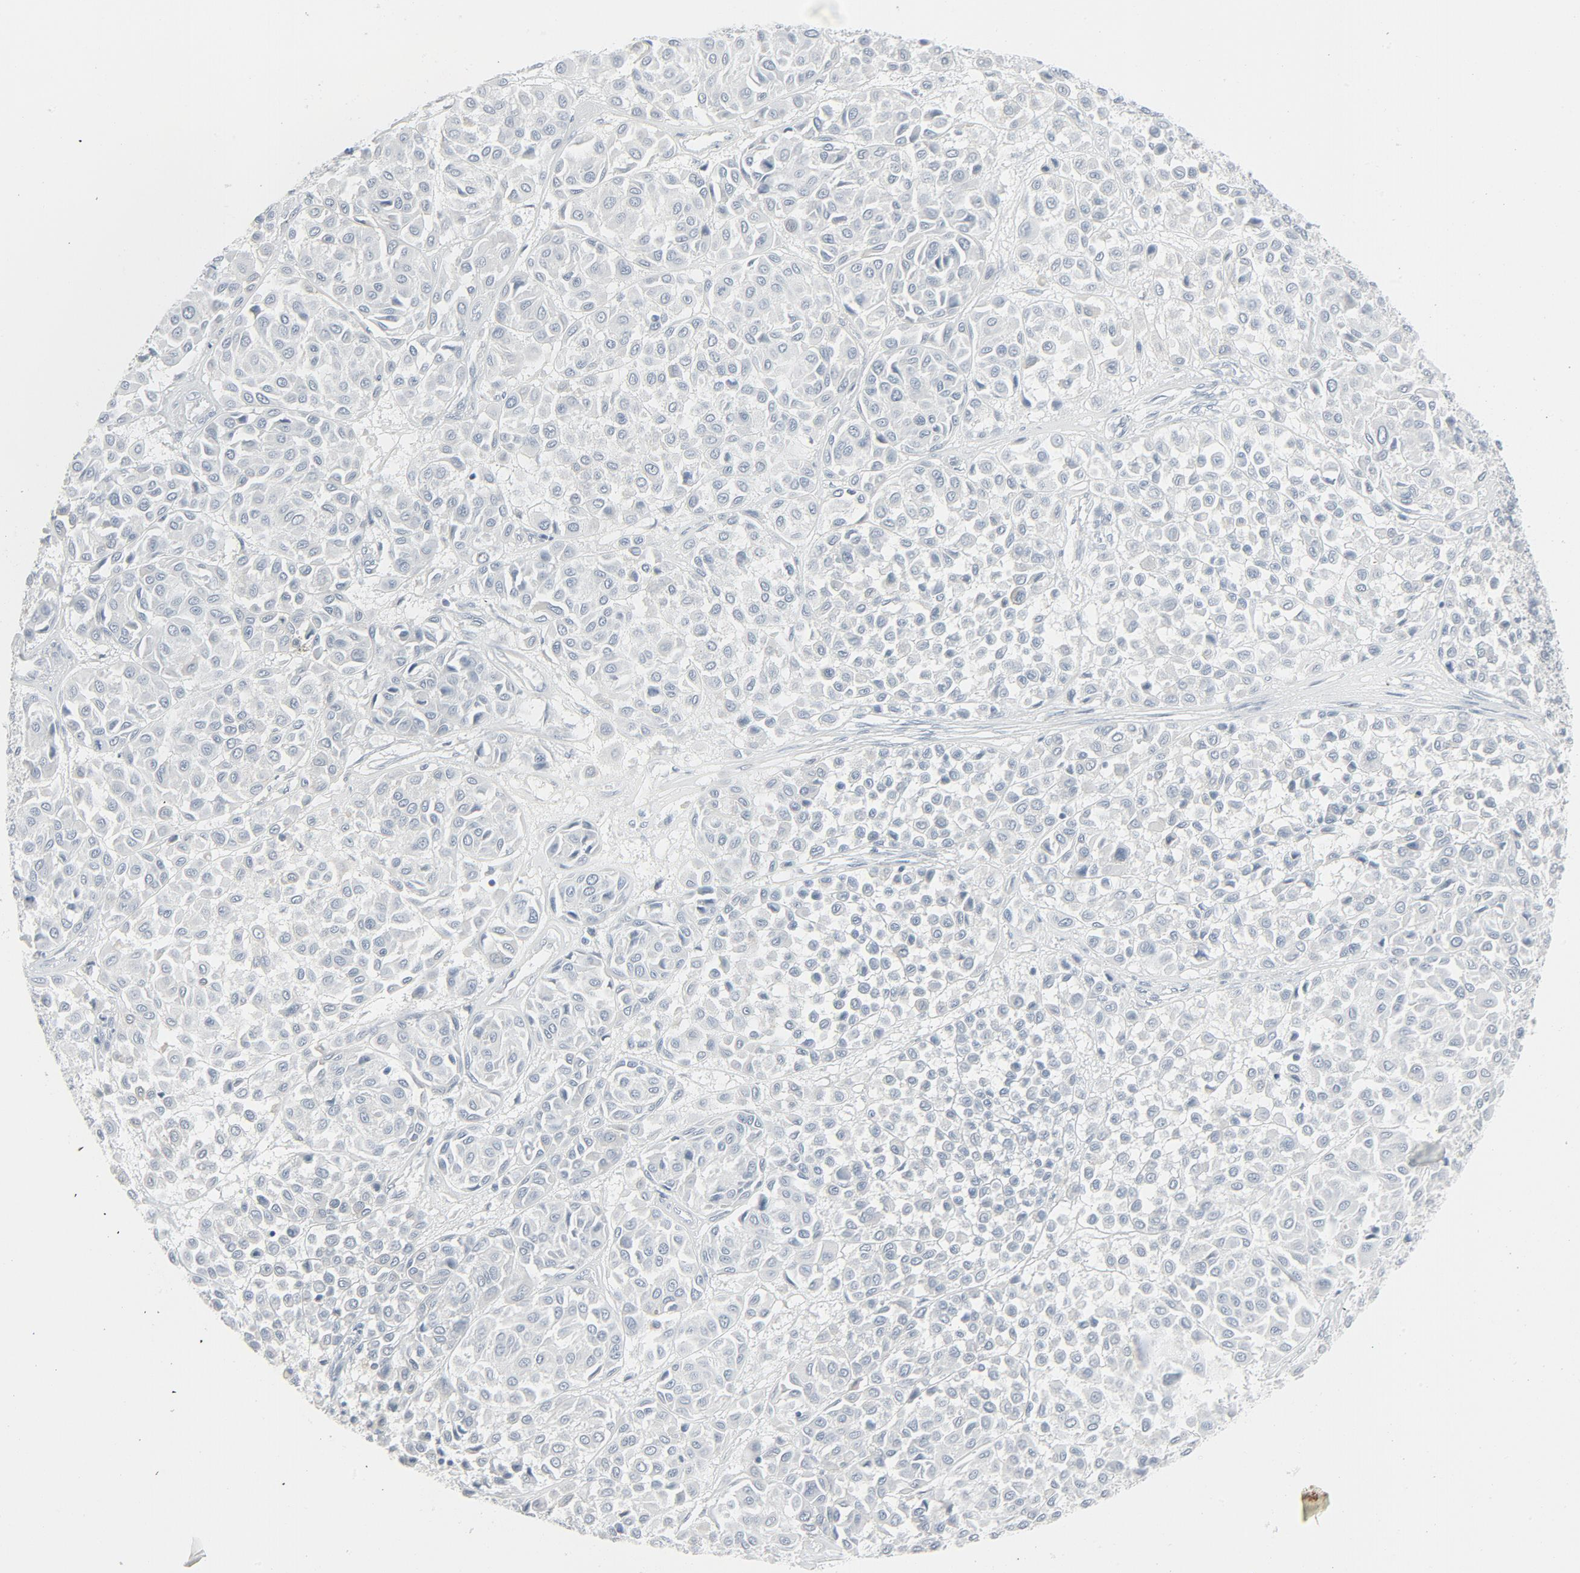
{"staining": {"intensity": "negative", "quantity": "none", "location": "none"}, "tissue": "melanoma", "cell_type": "Tumor cells", "image_type": "cancer", "snomed": [{"axis": "morphology", "description": "Malignant melanoma, Metastatic site"}, {"axis": "topography", "description": "Soft tissue"}], "caption": "DAB immunohistochemical staining of human melanoma reveals no significant staining in tumor cells.", "gene": "FGFR3", "patient": {"sex": "male", "age": 41}}